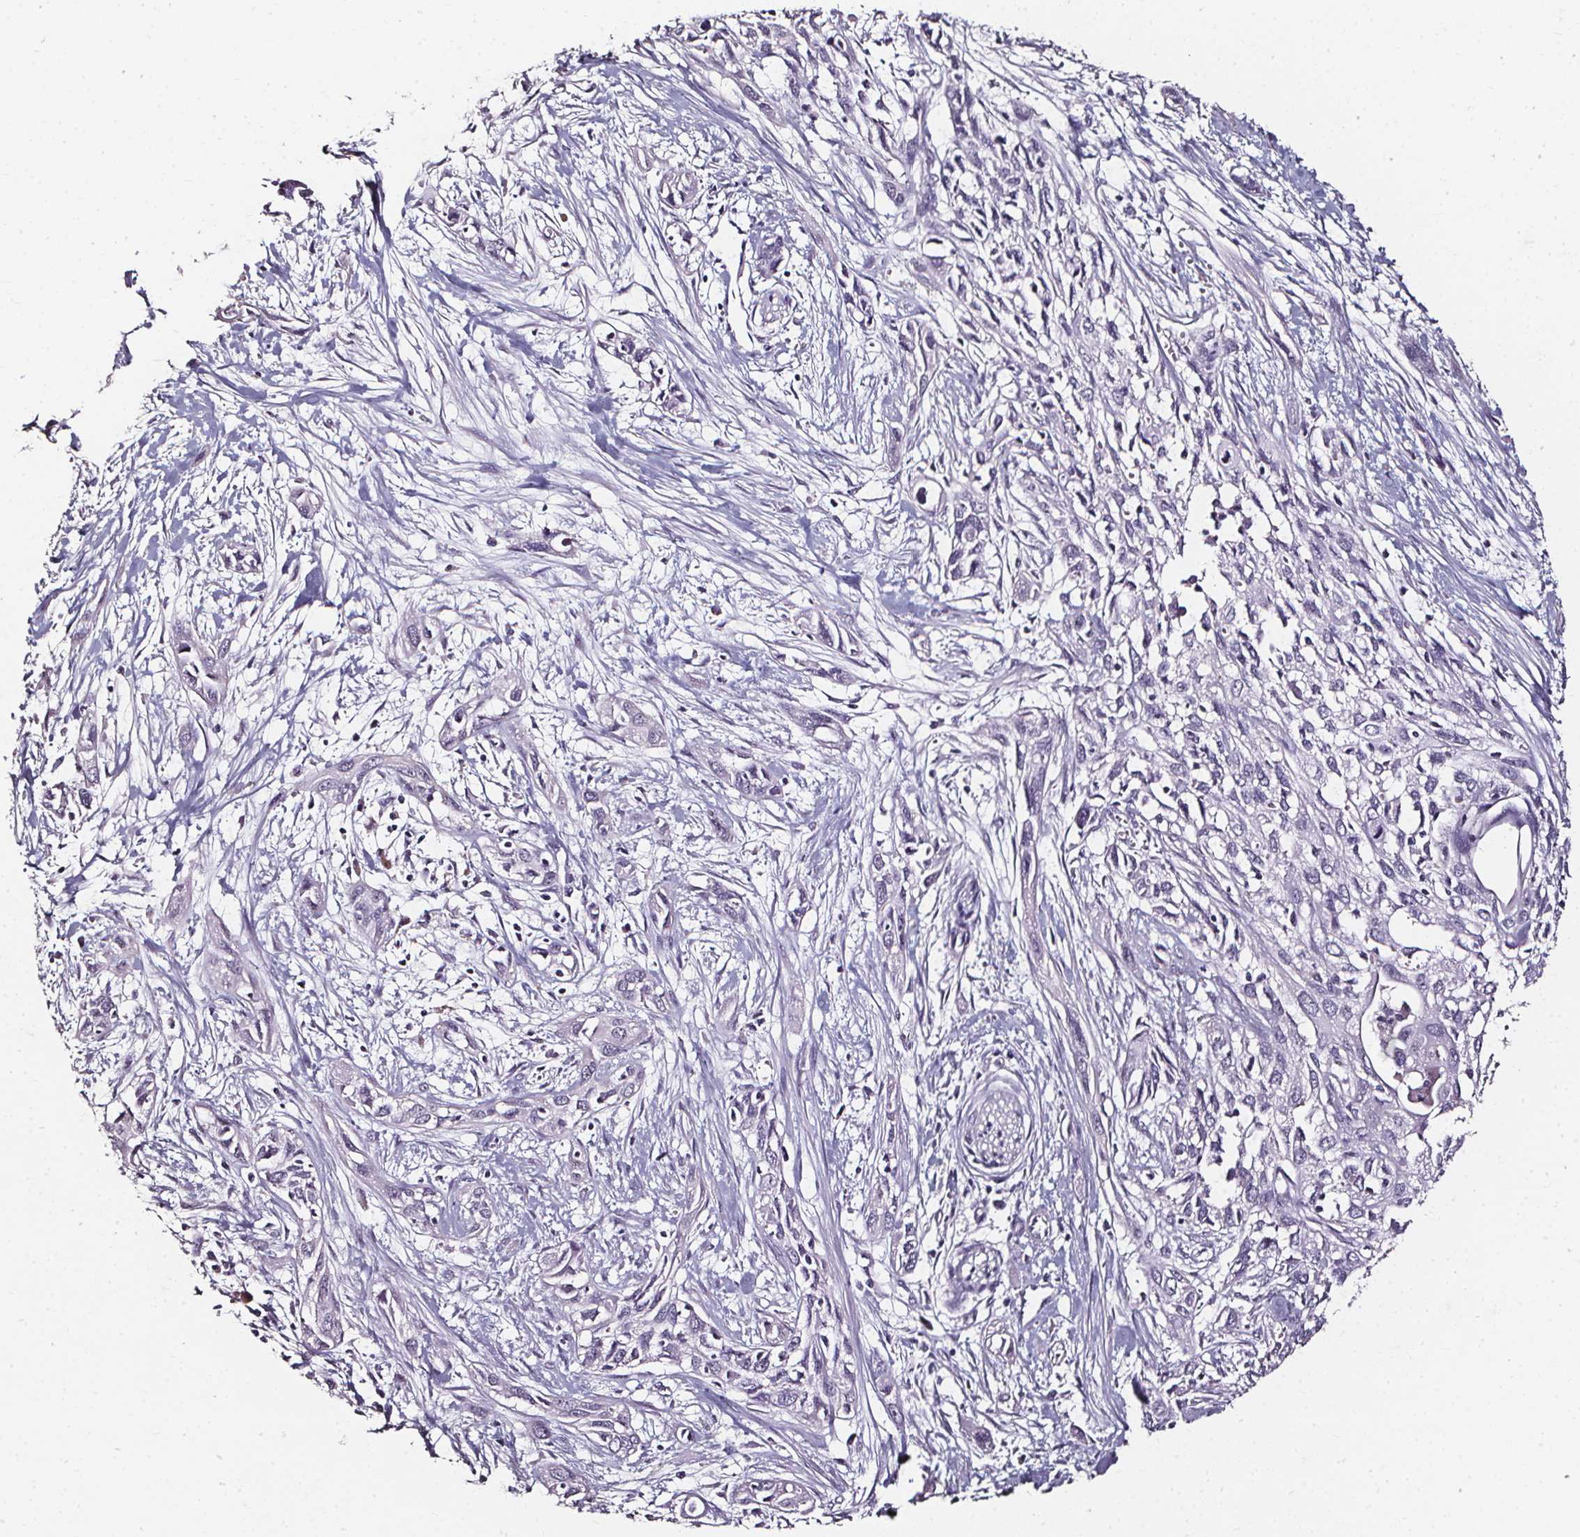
{"staining": {"intensity": "negative", "quantity": "none", "location": "none"}, "tissue": "pancreatic cancer", "cell_type": "Tumor cells", "image_type": "cancer", "snomed": [{"axis": "morphology", "description": "Adenocarcinoma, NOS"}, {"axis": "topography", "description": "Pancreas"}], "caption": "High power microscopy histopathology image of an immunohistochemistry (IHC) micrograph of pancreatic cancer, revealing no significant positivity in tumor cells. (DAB (3,3'-diaminobenzidine) immunohistochemistry (IHC) visualized using brightfield microscopy, high magnification).", "gene": "DEFA5", "patient": {"sex": "female", "age": 55}}